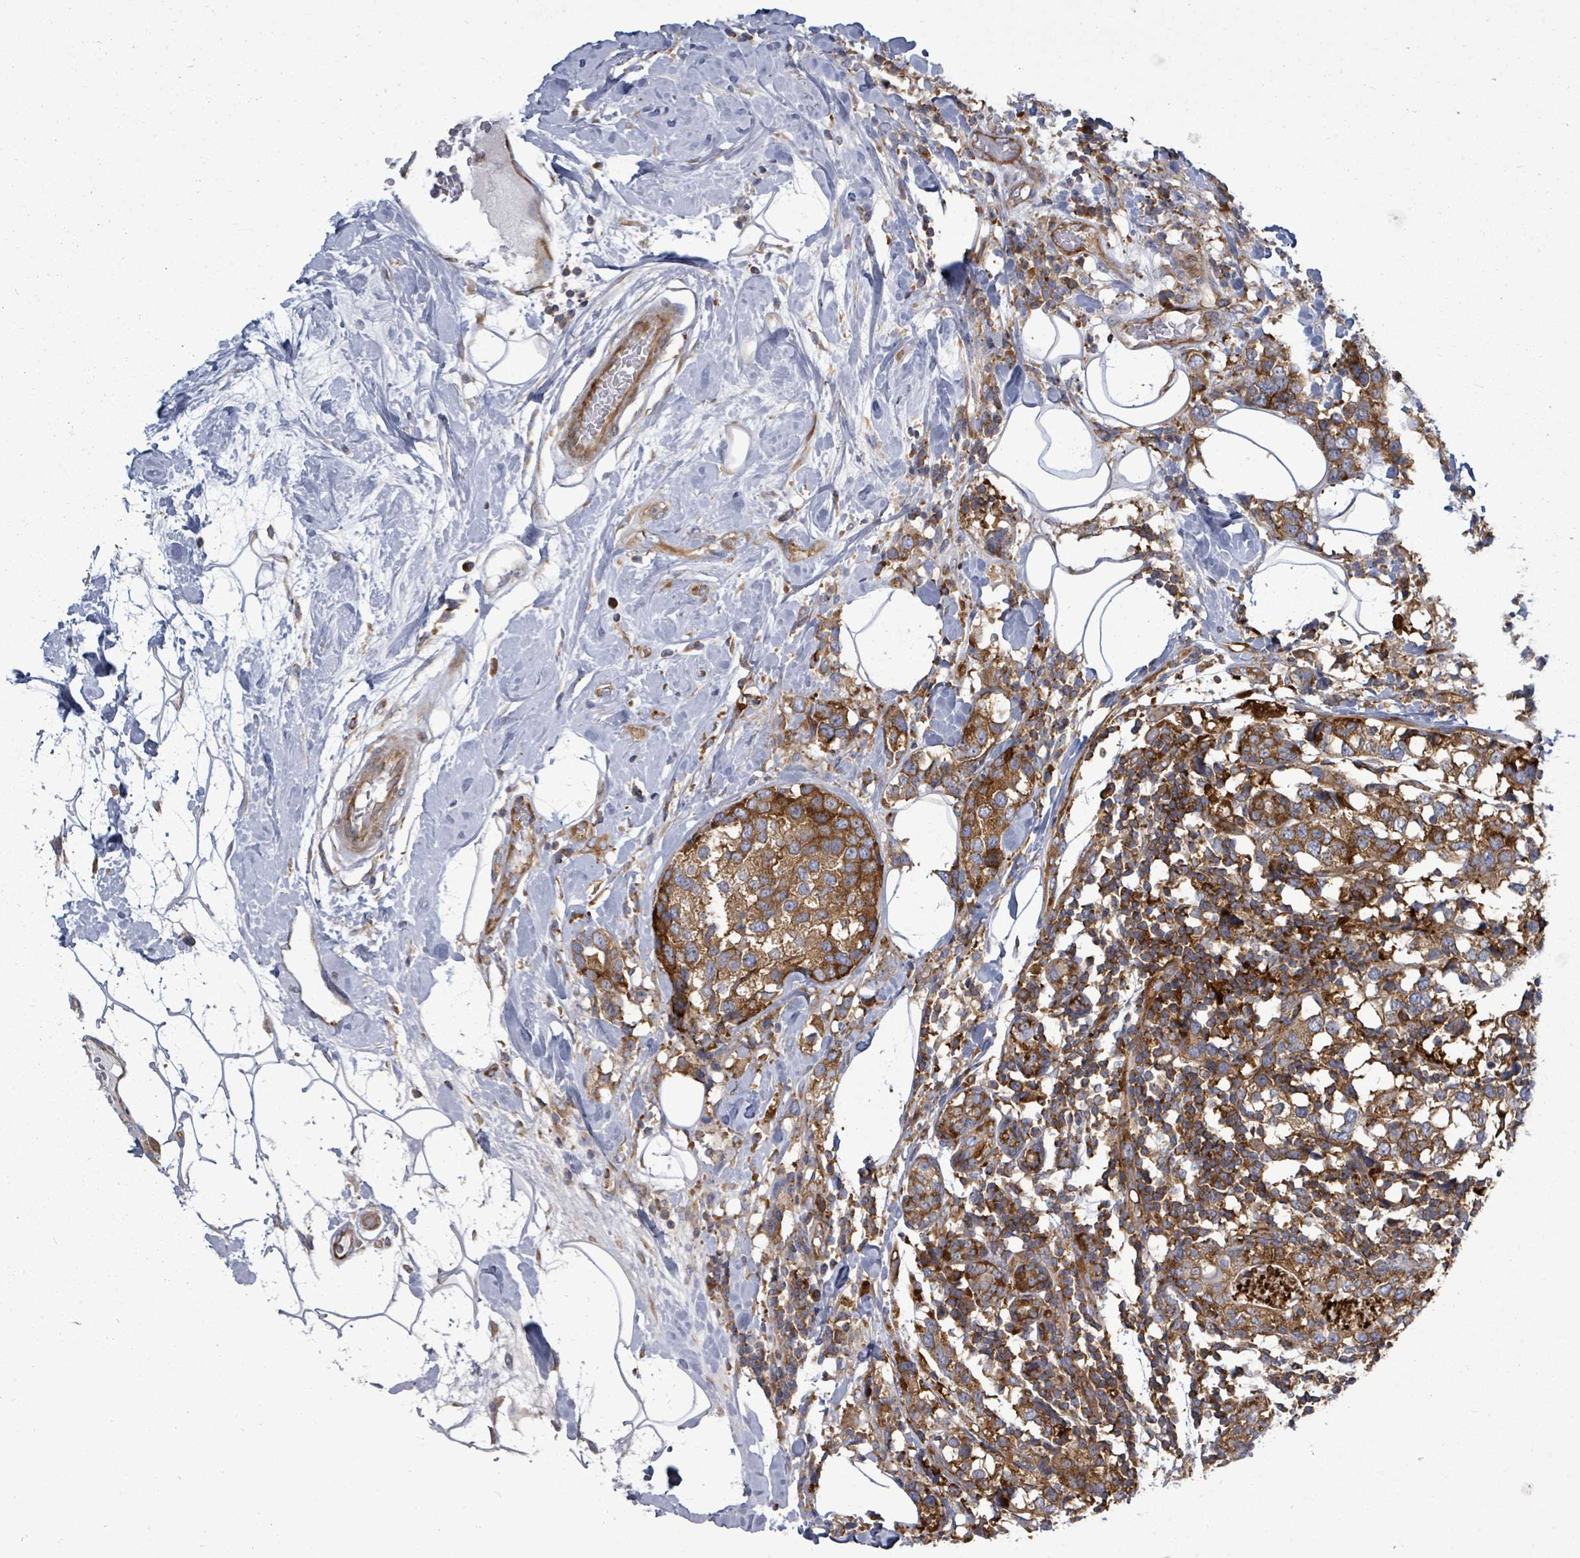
{"staining": {"intensity": "strong", "quantity": ">75%", "location": "cytoplasmic/membranous"}, "tissue": "breast cancer", "cell_type": "Tumor cells", "image_type": "cancer", "snomed": [{"axis": "morphology", "description": "Lobular carcinoma"}, {"axis": "topography", "description": "Breast"}], "caption": "A brown stain highlights strong cytoplasmic/membranous positivity of a protein in breast lobular carcinoma tumor cells.", "gene": "EIF3C", "patient": {"sex": "female", "age": 59}}